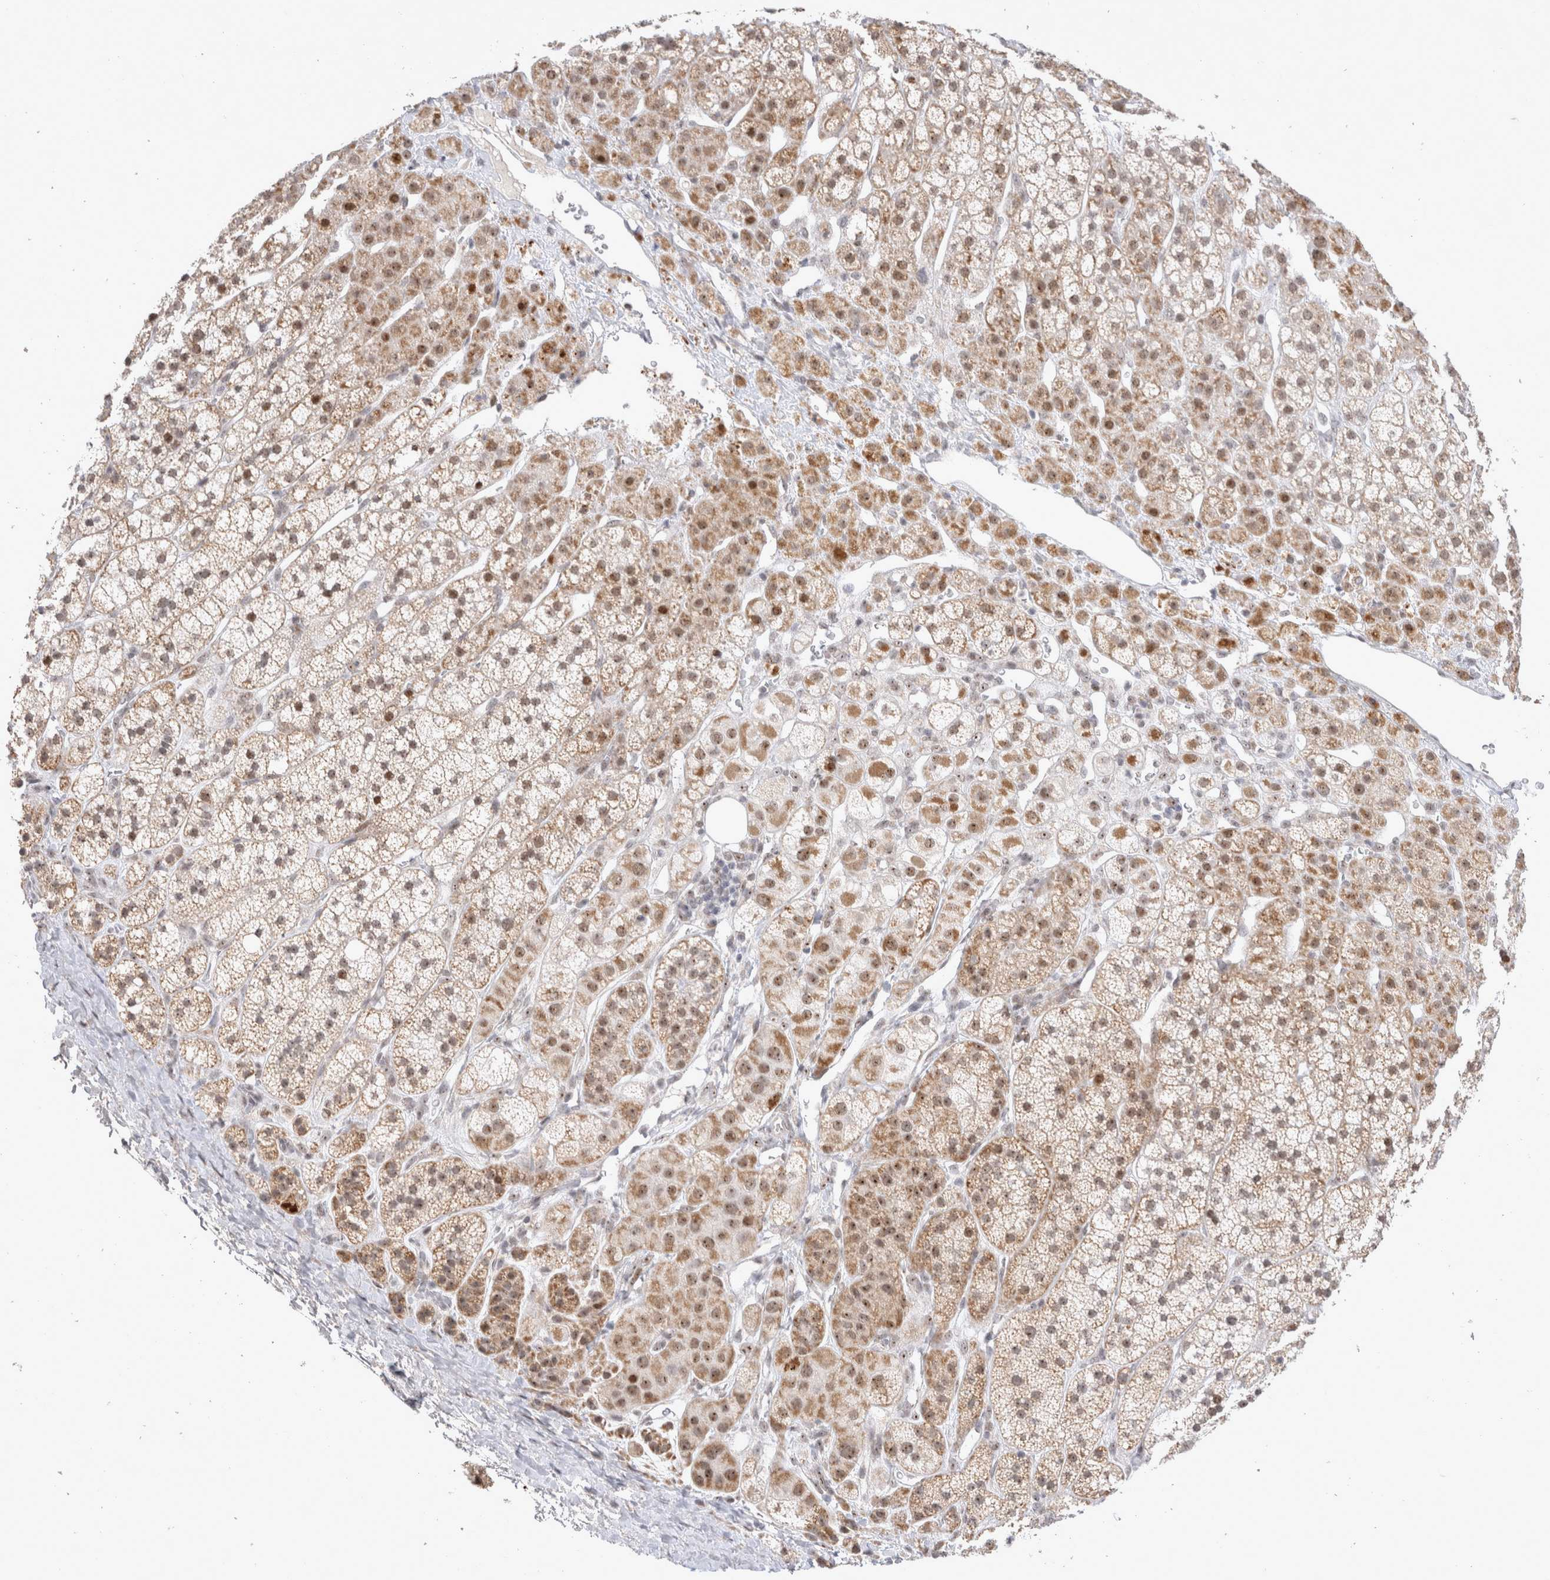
{"staining": {"intensity": "moderate", "quantity": "25%-75%", "location": "cytoplasmic/membranous,nuclear"}, "tissue": "adrenal gland", "cell_type": "Glandular cells", "image_type": "normal", "snomed": [{"axis": "morphology", "description": "Normal tissue, NOS"}, {"axis": "topography", "description": "Adrenal gland"}], "caption": "Unremarkable adrenal gland shows moderate cytoplasmic/membranous,nuclear positivity in about 25%-75% of glandular cells, visualized by immunohistochemistry. (DAB (3,3'-diaminobenzidine) IHC with brightfield microscopy, high magnification).", "gene": "MRPL37", "patient": {"sex": "male", "age": 56}}